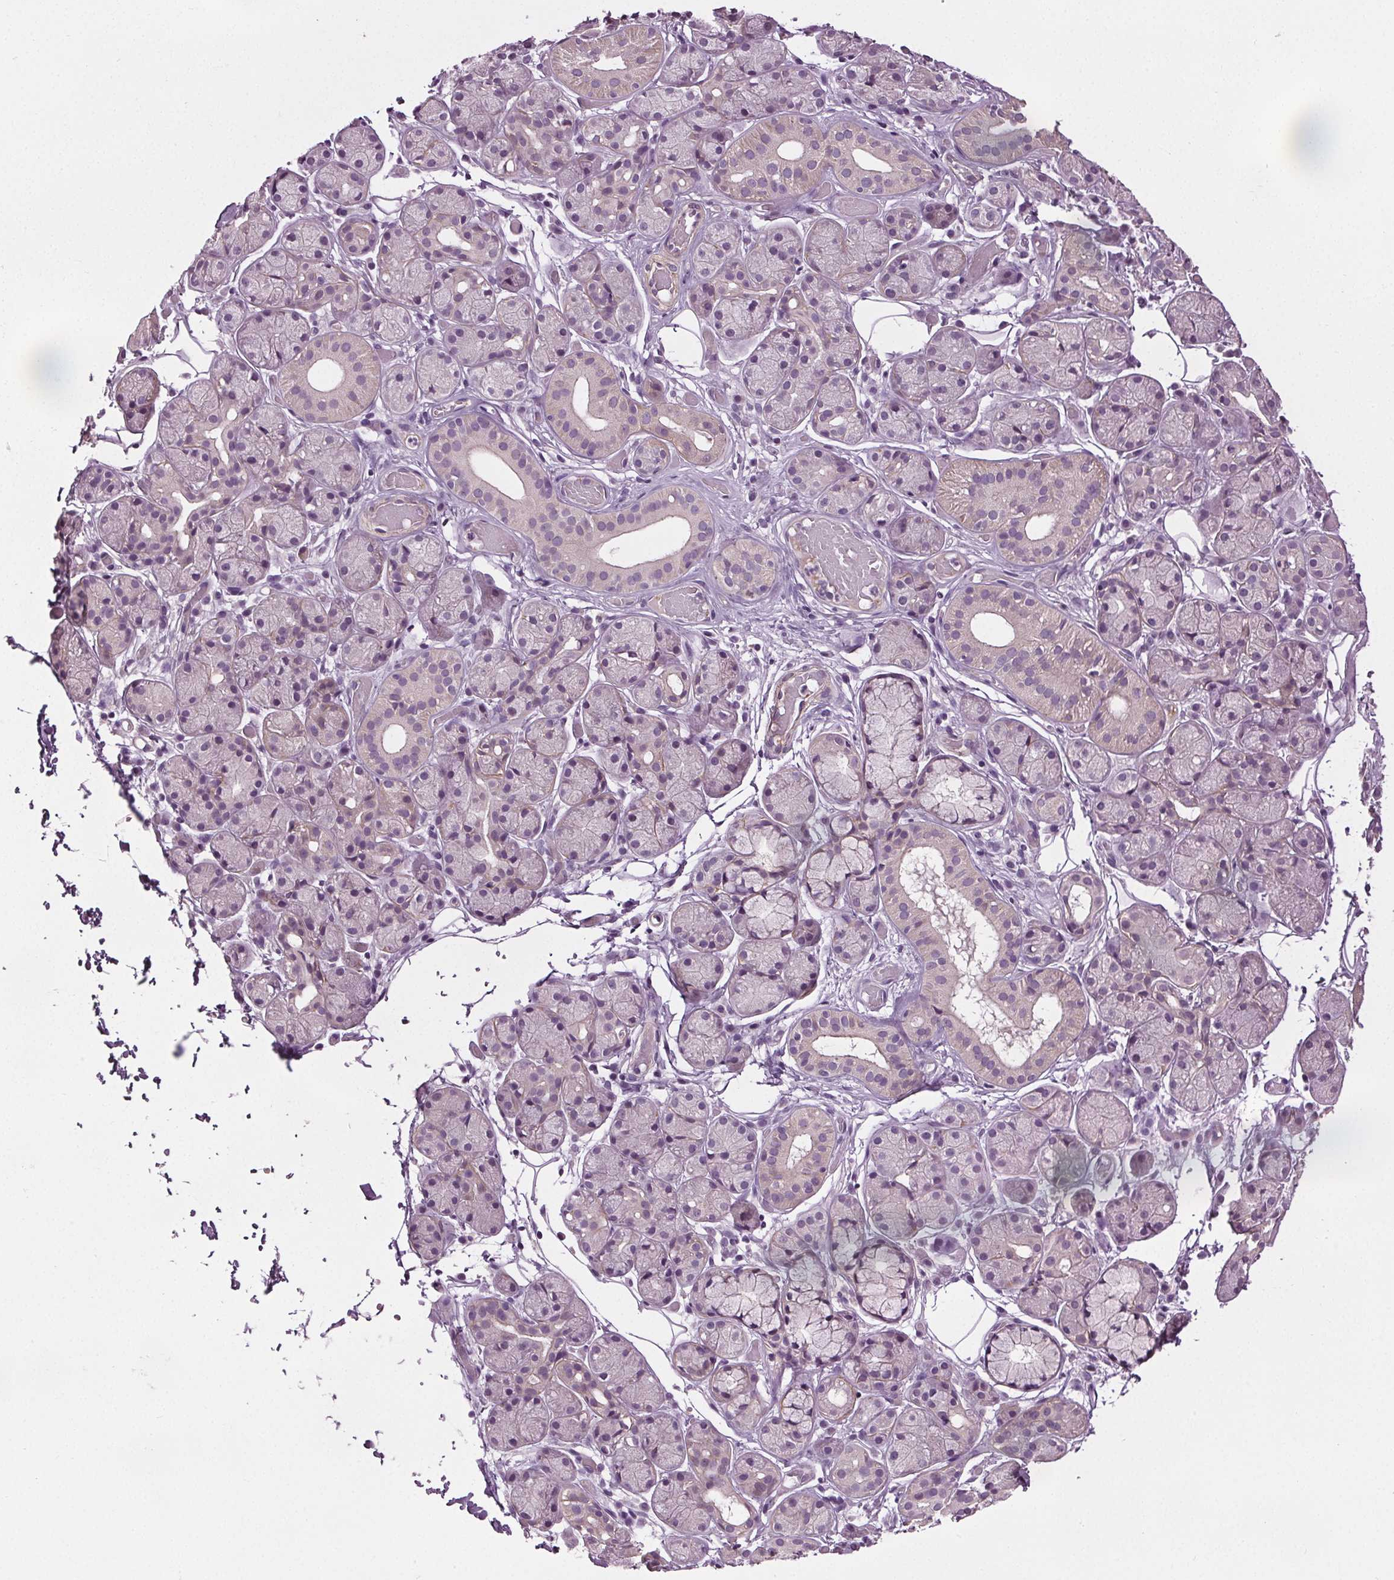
{"staining": {"intensity": "negative", "quantity": "none", "location": "none"}, "tissue": "salivary gland", "cell_type": "Glandular cells", "image_type": "normal", "snomed": [{"axis": "morphology", "description": "Normal tissue, NOS"}, {"axis": "topography", "description": "Salivary gland"}, {"axis": "topography", "description": "Peripheral nerve tissue"}], "caption": "An image of human salivary gland is negative for staining in glandular cells.", "gene": "RASA1", "patient": {"sex": "male", "age": 71}}